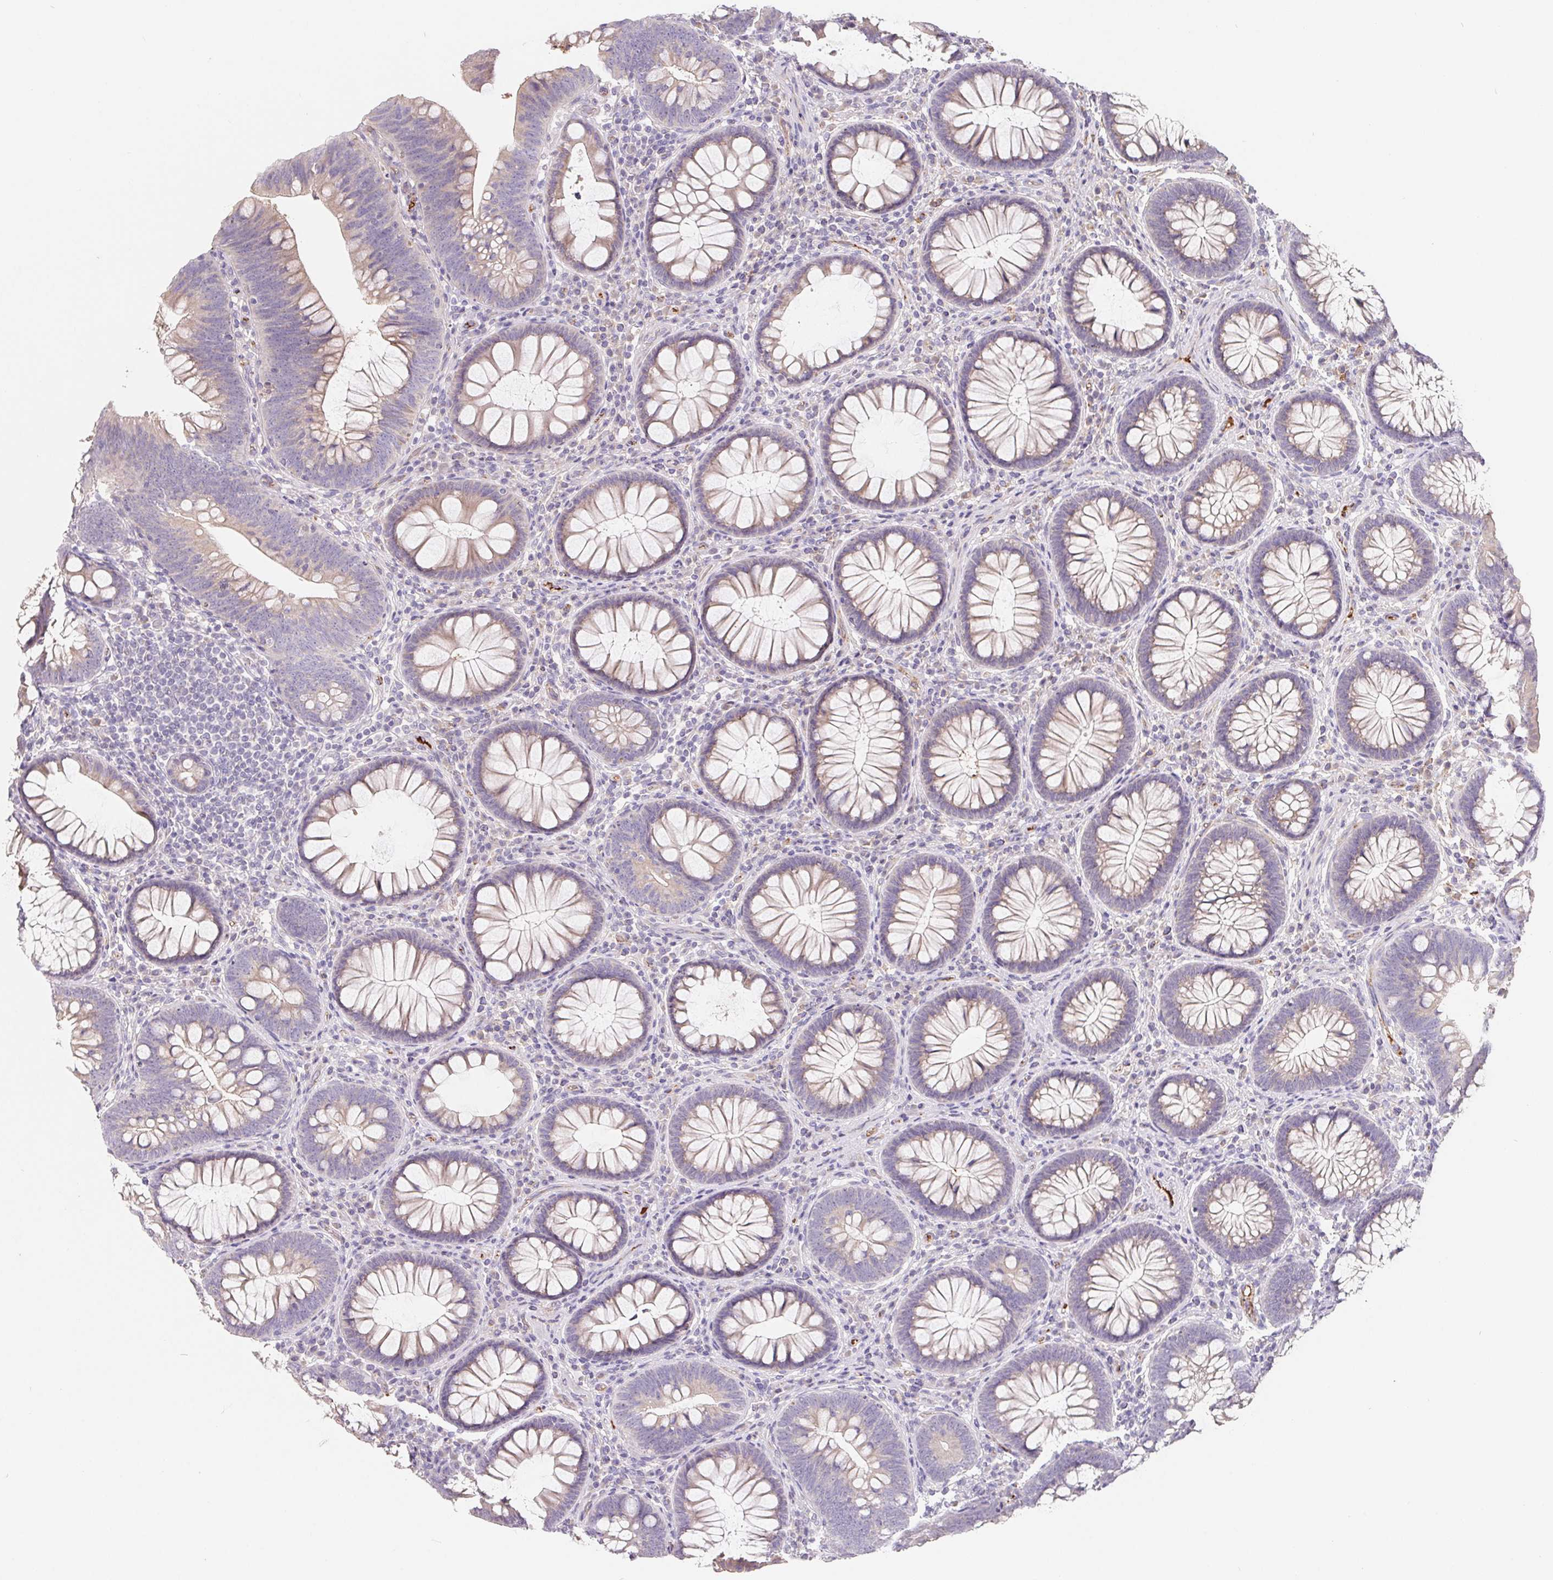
{"staining": {"intensity": "moderate", "quantity": "25%-75%", "location": "cytoplasmic/membranous"}, "tissue": "colon", "cell_type": "Endothelial cells", "image_type": "normal", "snomed": [{"axis": "morphology", "description": "Normal tissue, NOS"}, {"axis": "morphology", "description": "Adenoma, NOS"}, {"axis": "topography", "description": "Soft tissue"}, {"axis": "topography", "description": "Colon"}], "caption": "This image exhibits immunohistochemistry (IHC) staining of normal colon, with medium moderate cytoplasmic/membranous staining in approximately 25%-75% of endothelial cells.", "gene": "LPA", "patient": {"sex": "male", "age": 47}}